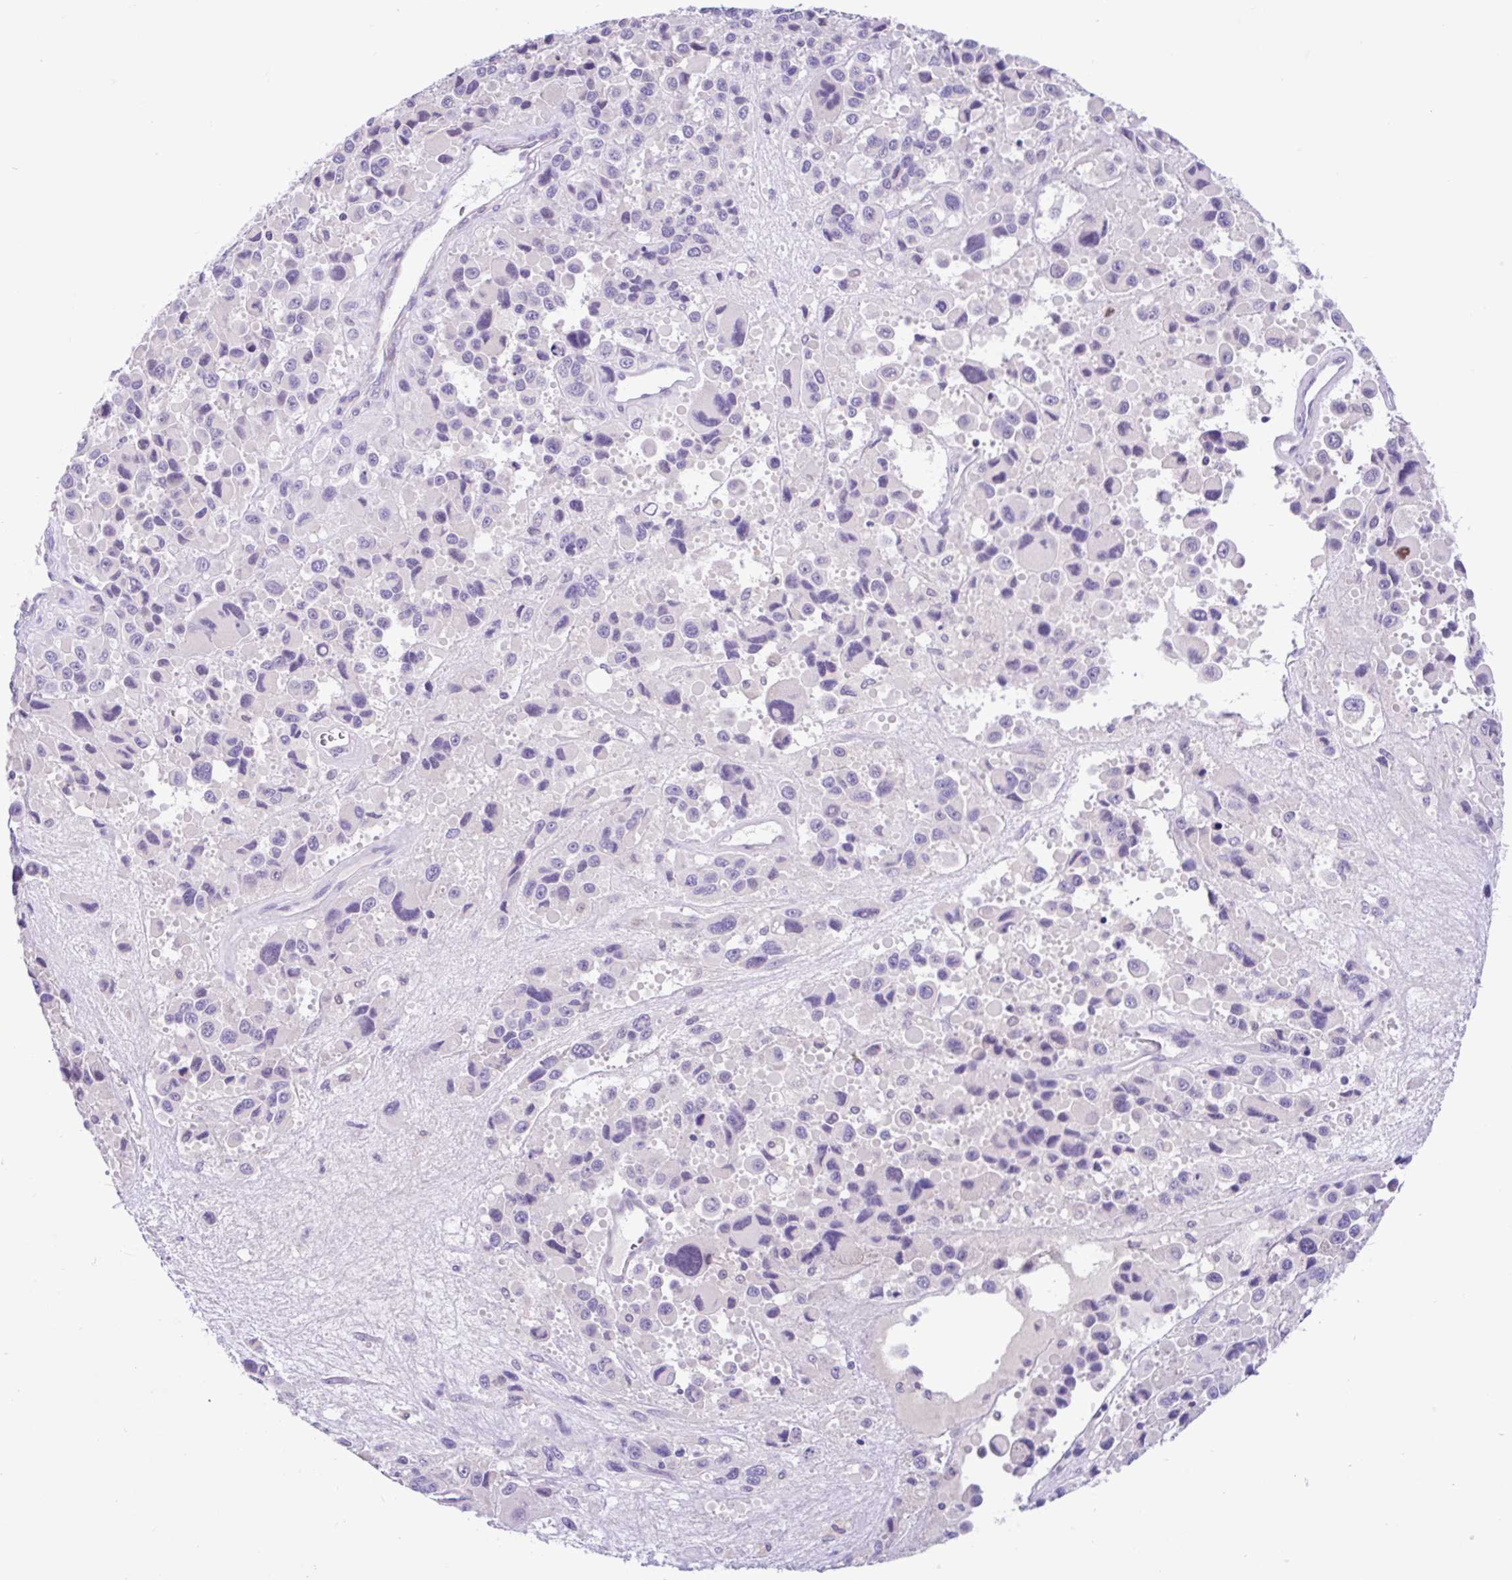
{"staining": {"intensity": "negative", "quantity": "none", "location": "none"}, "tissue": "melanoma", "cell_type": "Tumor cells", "image_type": "cancer", "snomed": [{"axis": "morphology", "description": "Malignant melanoma, Metastatic site"}, {"axis": "topography", "description": "Lymph node"}], "caption": "Malignant melanoma (metastatic site) stained for a protein using IHC exhibits no positivity tumor cells.", "gene": "ANO4", "patient": {"sex": "female", "age": 65}}